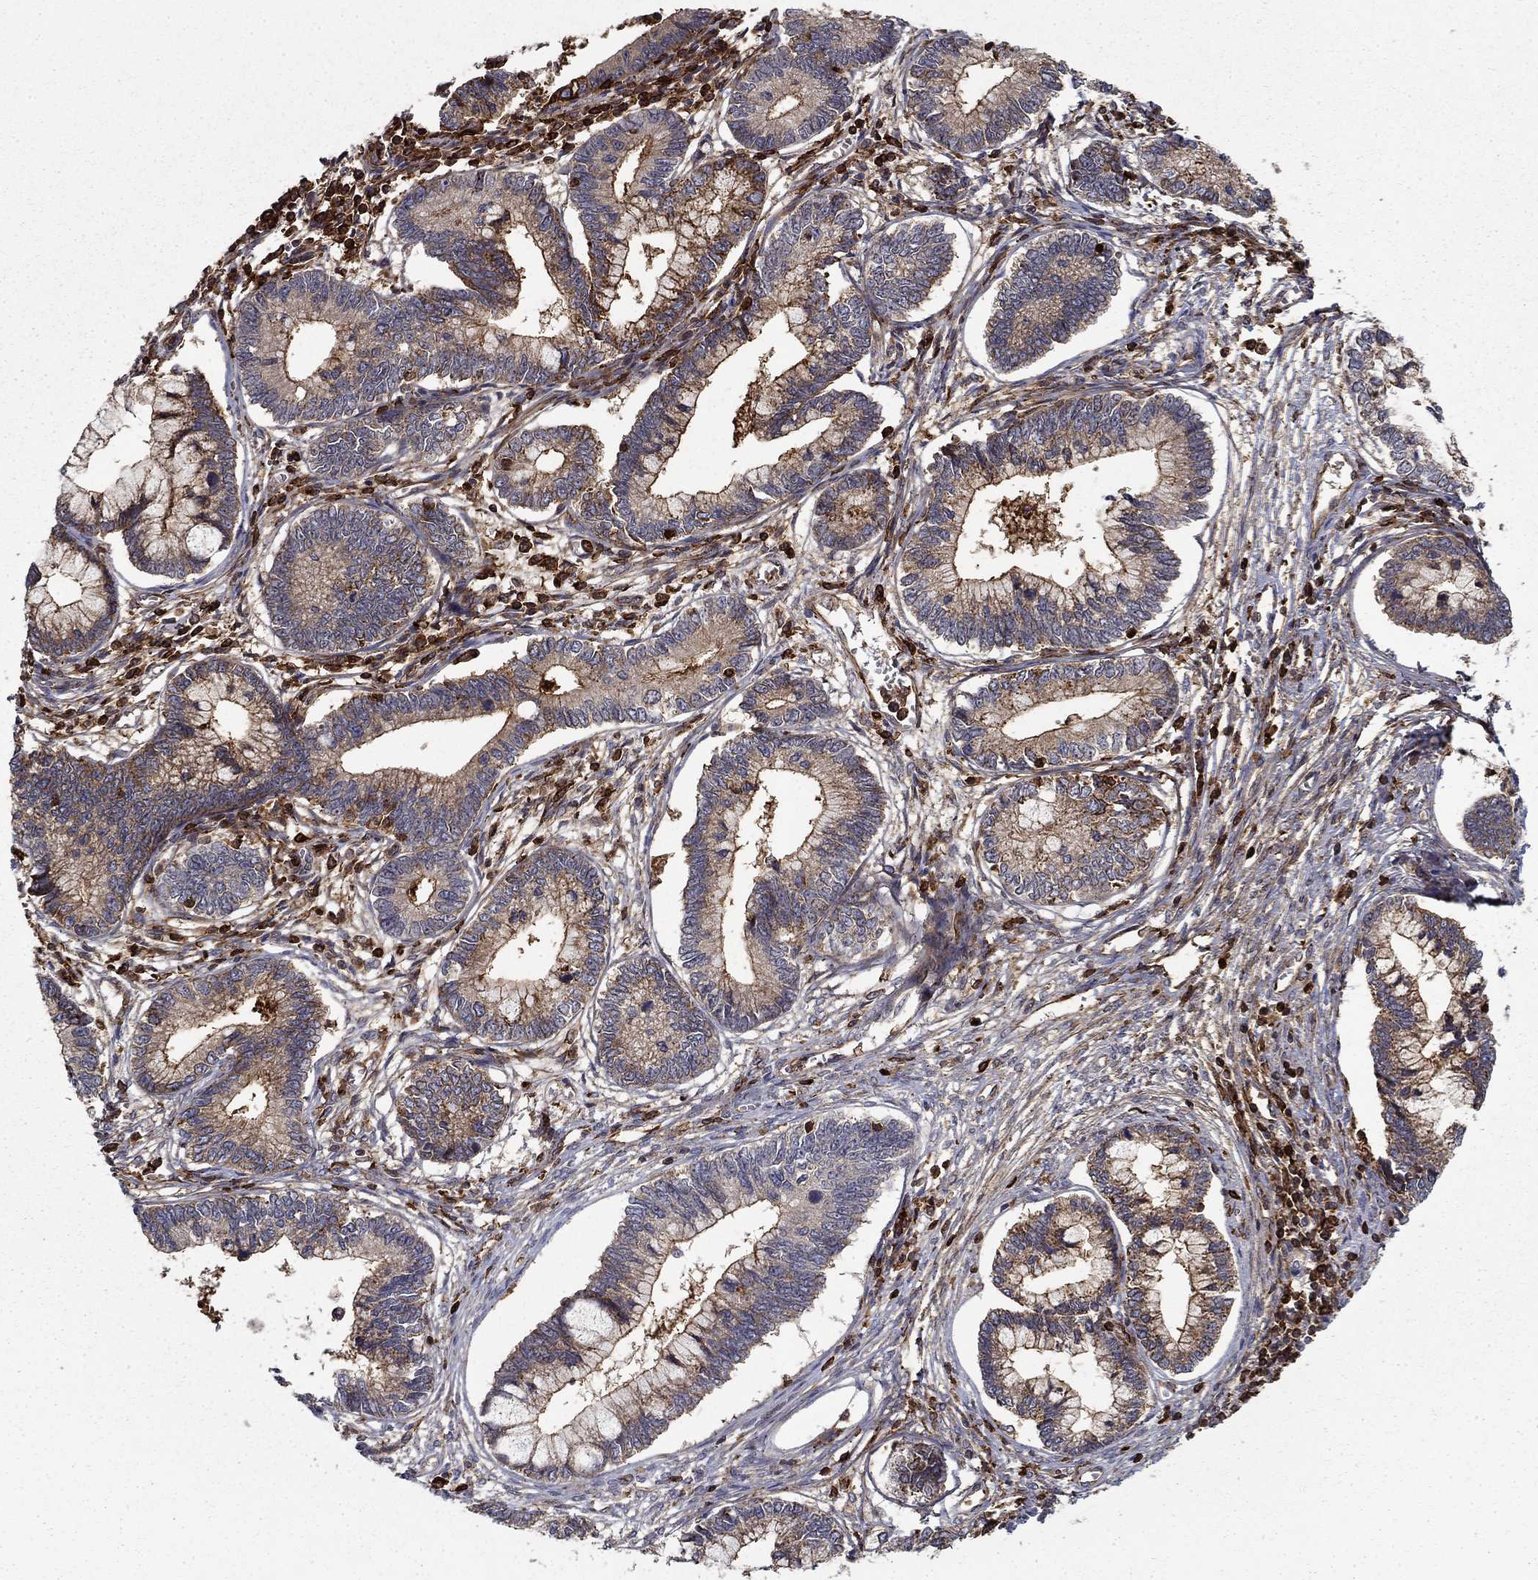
{"staining": {"intensity": "strong", "quantity": "25%-75%", "location": "cytoplasmic/membranous"}, "tissue": "cervical cancer", "cell_type": "Tumor cells", "image_type": "cancer", "snomed": [{"axis": "morphology", "description": "Adenocarcinoma, NOS"}, {"axis": "topography", "description": "Cervix"}], "caption": "DAB (3,3'-diaminobenzidine) immunohistochemical staining of human cervical cancer exhibits strong cytoplasmic/membranous protein staining in about 25%-75% of tumor cells.", "gene": "ADM", "patient": {"sex": "female", "age": 44}}